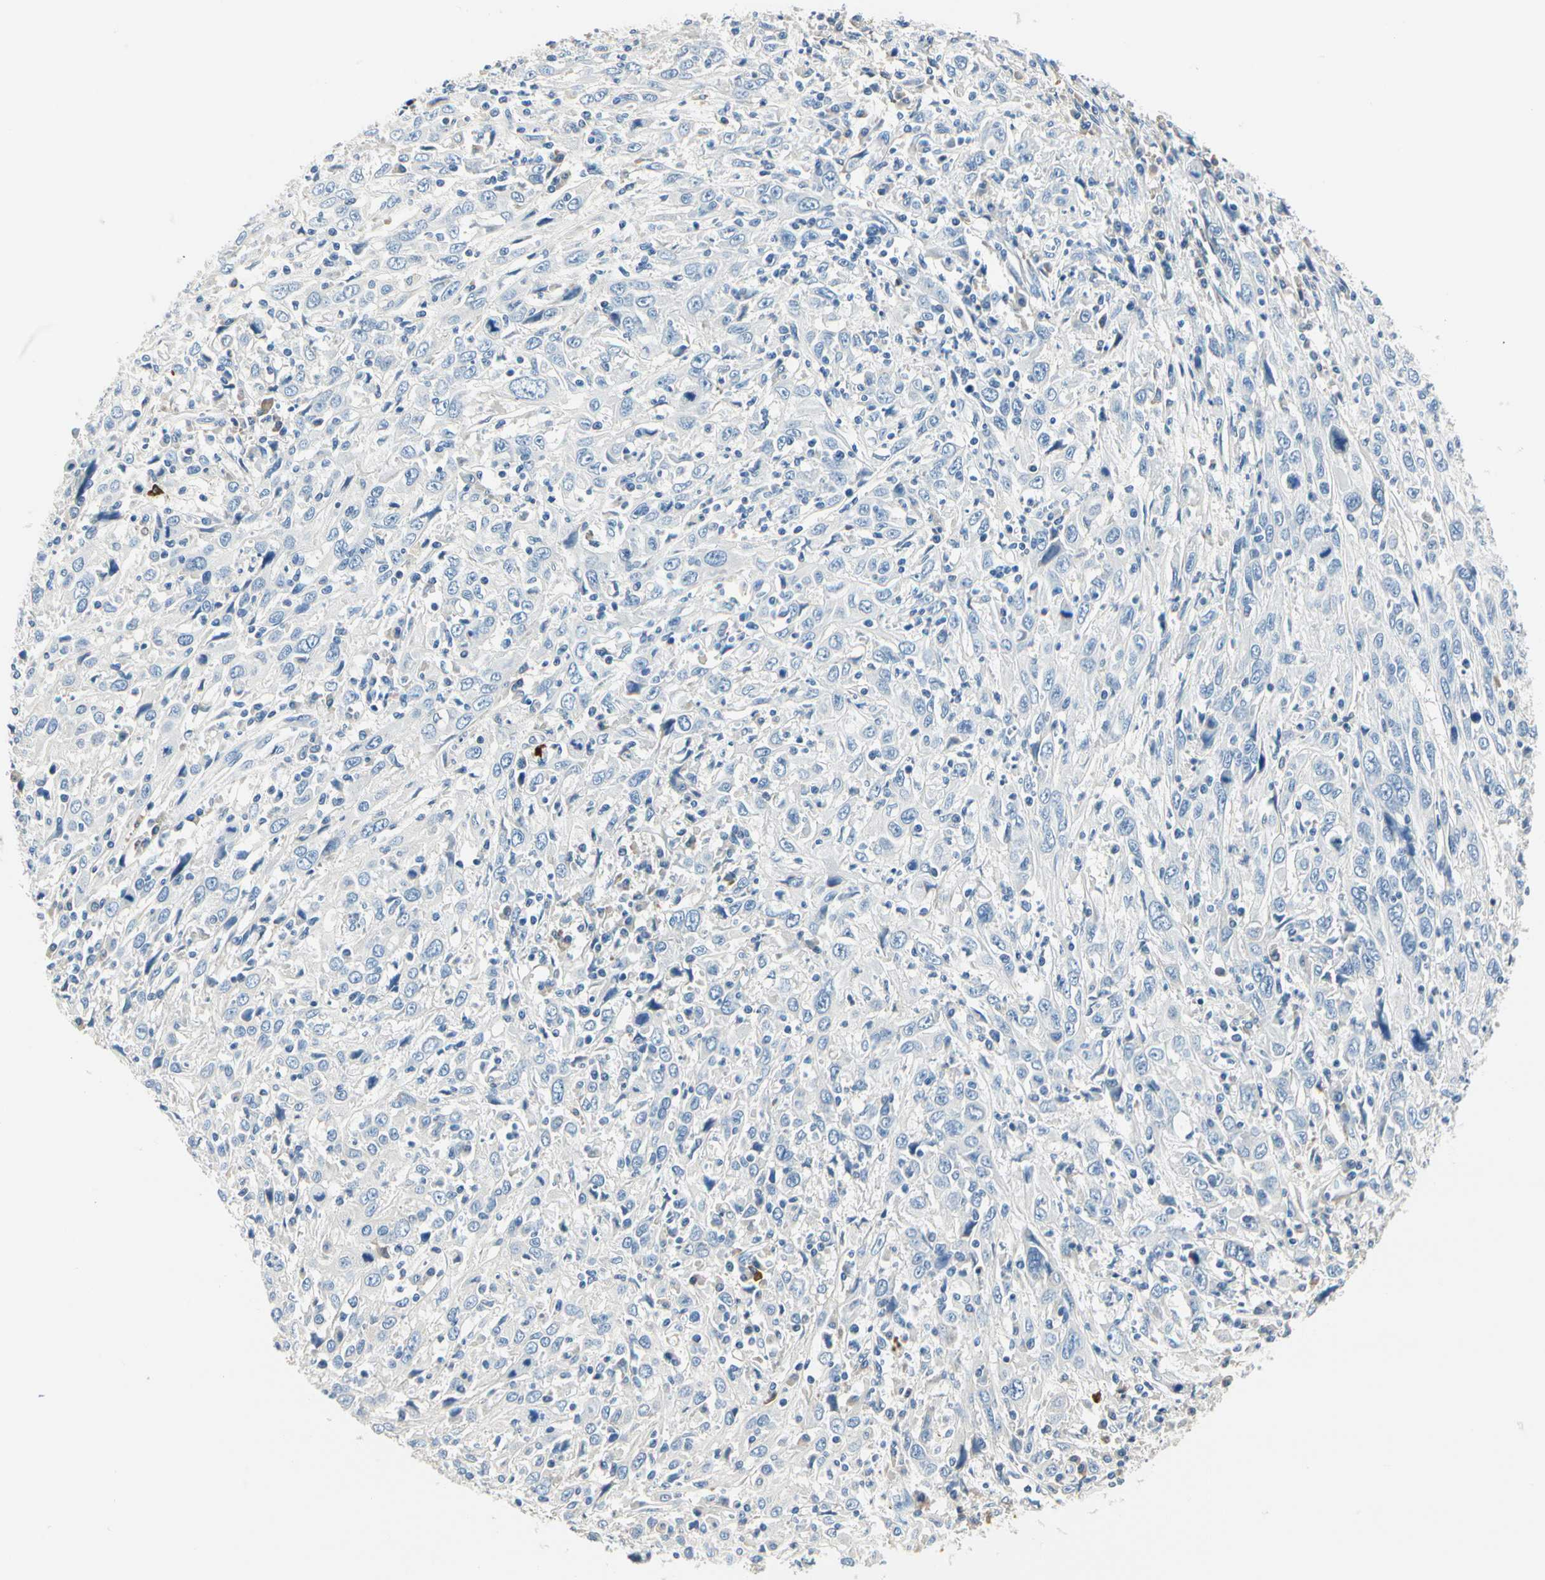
{"staining": {"intensity": "negative", "quantity": "none", "location": "none"}, "tissue": "cervical cancer", "cell_type": "Tumor cells", "image_type": "cancer", "snomed": [{"axis": "morphology", "description": "Squamous cell carcinoma, NOS"}, {"axis": "topography", "description": "Cervix"}], "caption": "Cervical cancer (squamous cell carcinoma) stained for a protein using immunohistochemistry reveals no positivity tumor cells.", "gene": "TGFBR3", "patient": {"sex": "female", "age": 46}}